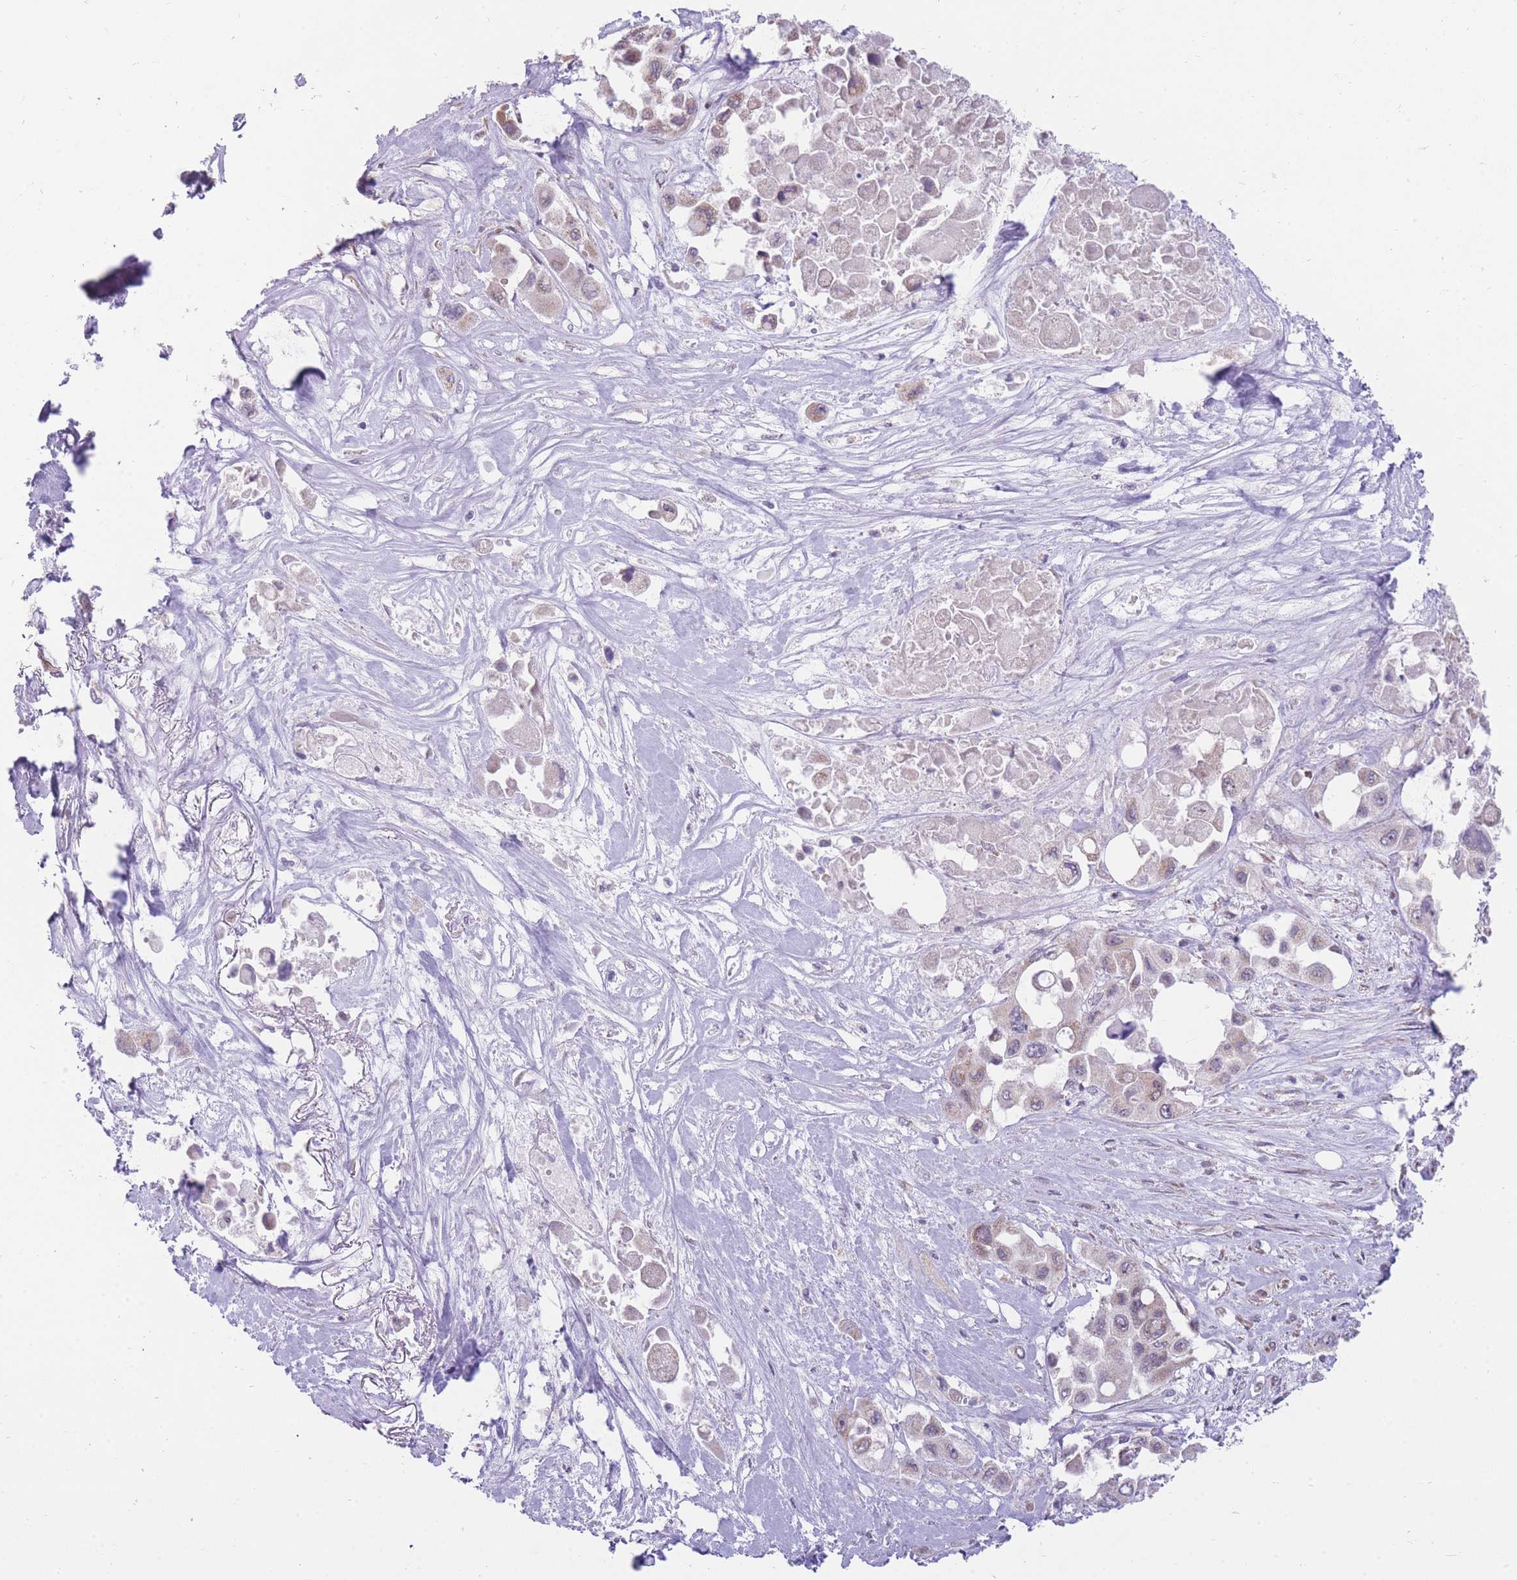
{"staining": {"intensity": "weak", "quantity": "25%-75%", "location": "cytoplasmic/membranous"}, "tissue": "pancreatic cancer", "cell_type": "Tumor cells", "image_type": "cancer", "snomed": [{"axis": "morphology", "description": "Adenocarcinoma, NOS"}, {"axis": "topography", "description": "Pancreas"}], "caption": "Tumor cells reveal low levels of weak cytoplasmic/membranous expression in about 25%-75% of cells in pancreatic cancer.", "gene": "NELL1", "patient": {"sex": "male", "age": 92}}